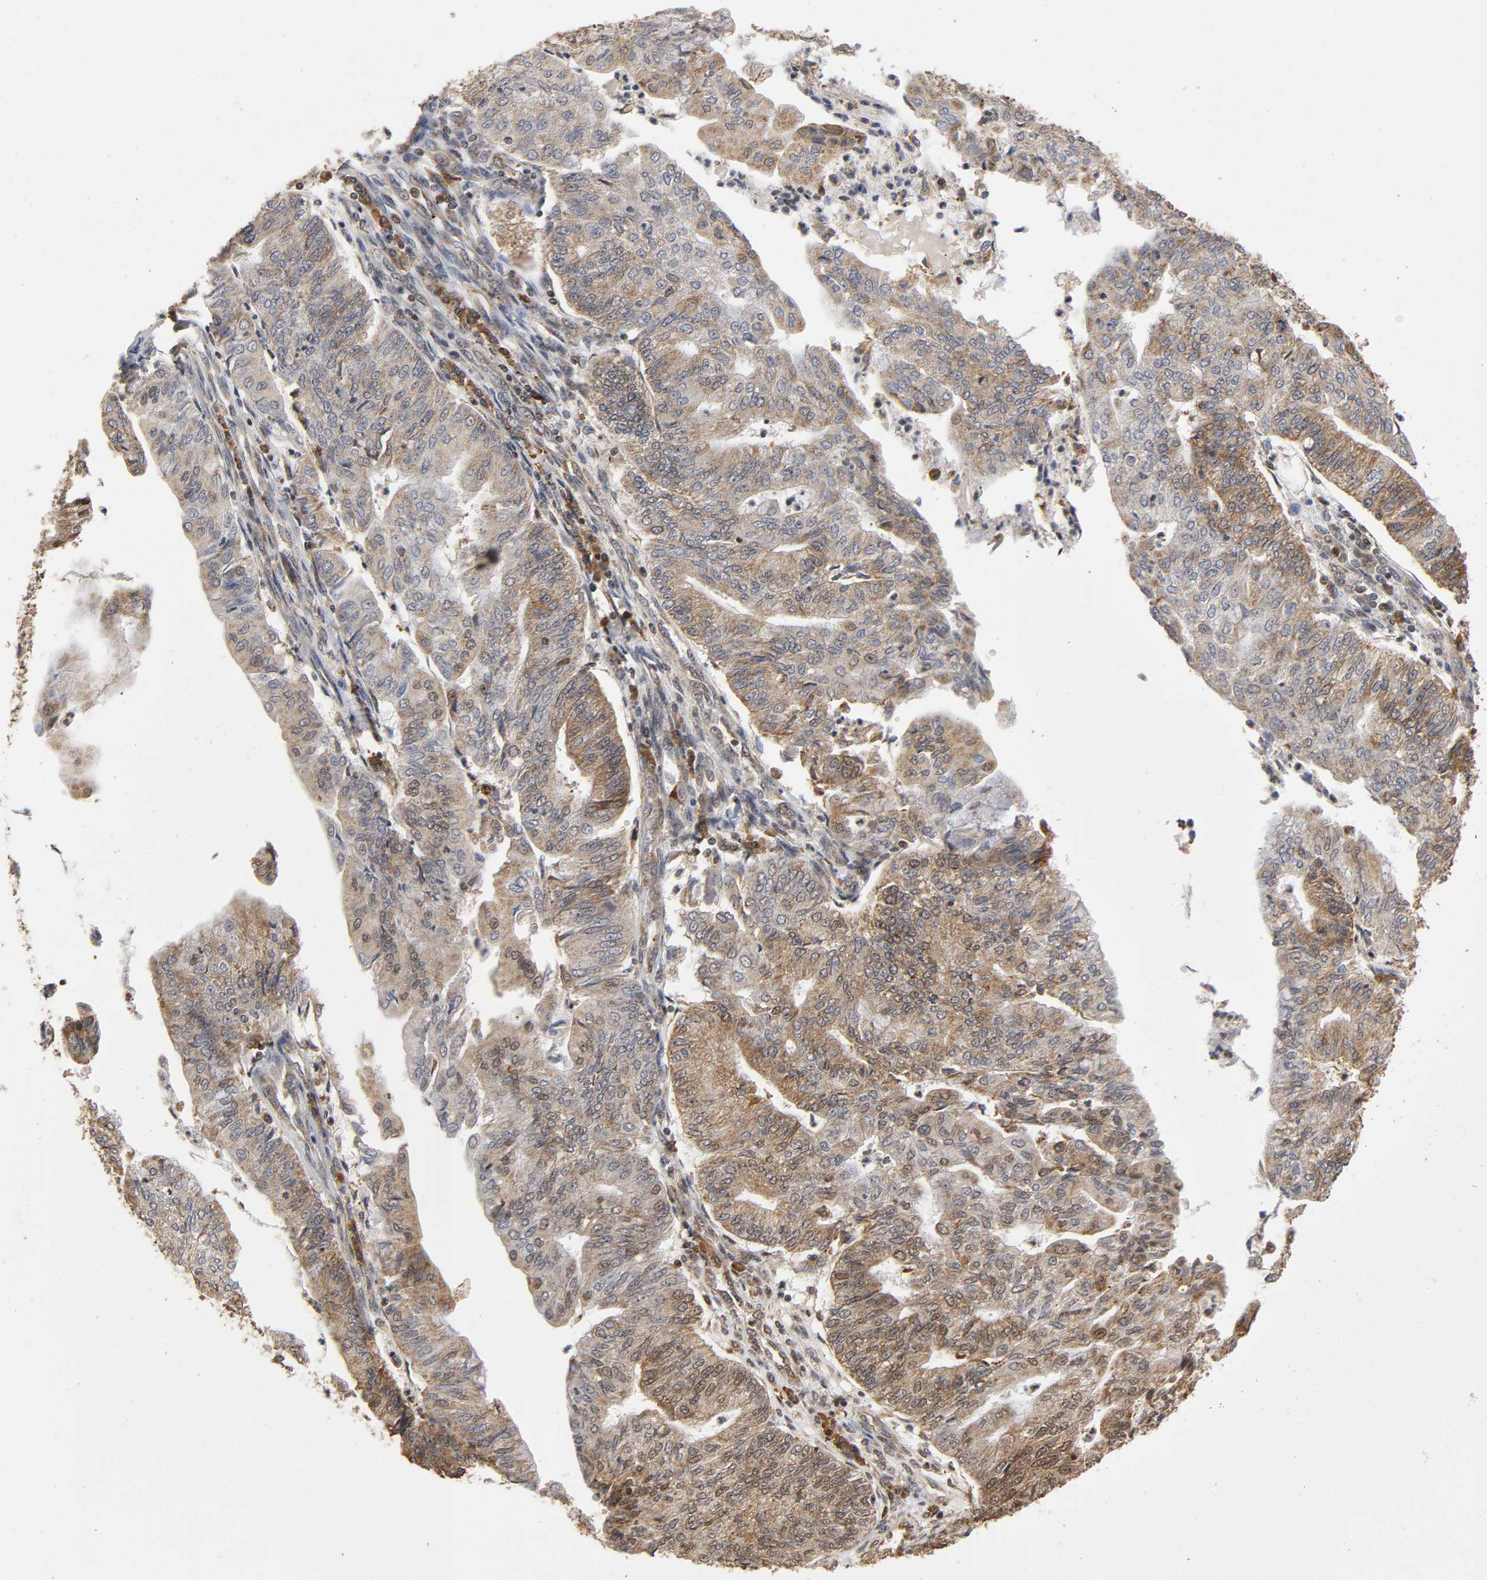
{"staining": {"intensity": "strong", "quantity": ">75%", "location": "cytoplasmic/membranous,nuclear"}, "tissue": "endometrial cancer", "cell_type": "Tumor cells", "image_type": "cancer", "snomed": [{"axis": "morphology", "description": "Adenocarcinoma, NOS"}, {"axis": "topography", "description": "Endometrium"}], "caption": "IHC (DAB) staining of endometrial cancer (adenocarcinoma) shows strong cytoplasmic/membranous and nuclear protein positivity in about >75% of tumor cells. Immunohistochemistry stains the protein in brown and the nuclei are stained blue.", "gene": "RNF122", "patient": {"sex": "female", "age": 59}}